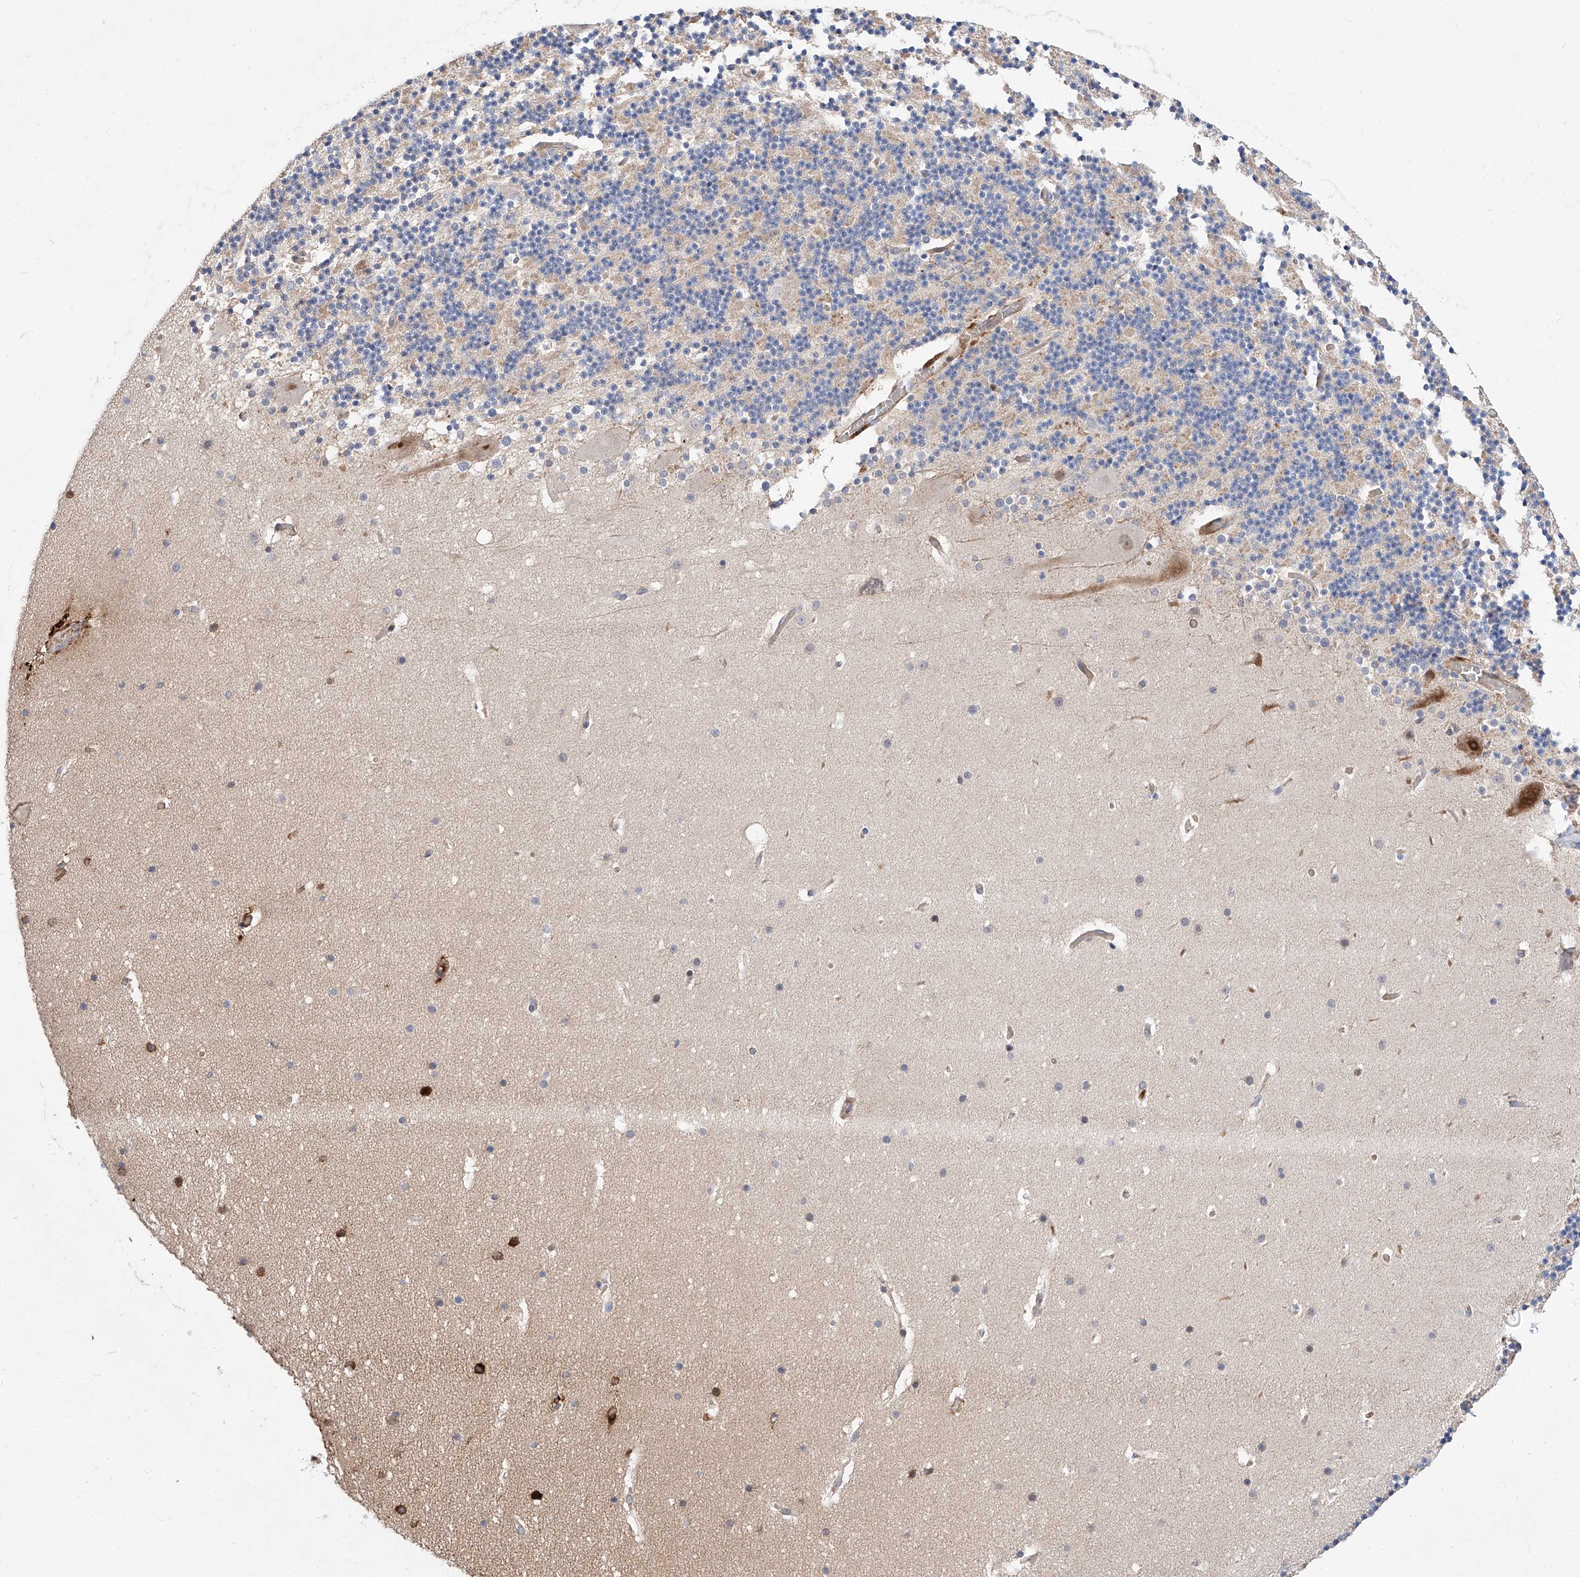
{"staining": {"intensity": "weak", "quantity": "<25%", "location": "cytoplasmic/membranous"}, "tissue": "cerebellum", "cell_type": "Cells in granular layer", "image_type": "normal", "snomed": [{"axis": "morphology", "description": "Normal tissue, NOS"}, {"axis": "topography", "description": "Cerebellum"}], "caption": "A micrograph of cerebellum stained for a protein reveals no brown staining in cells in granular layer. (DAB immunohistochemistry (IHC), high magnification).", "gene": "FUCA2", "patient": {"sex": "male", "age": 57}}